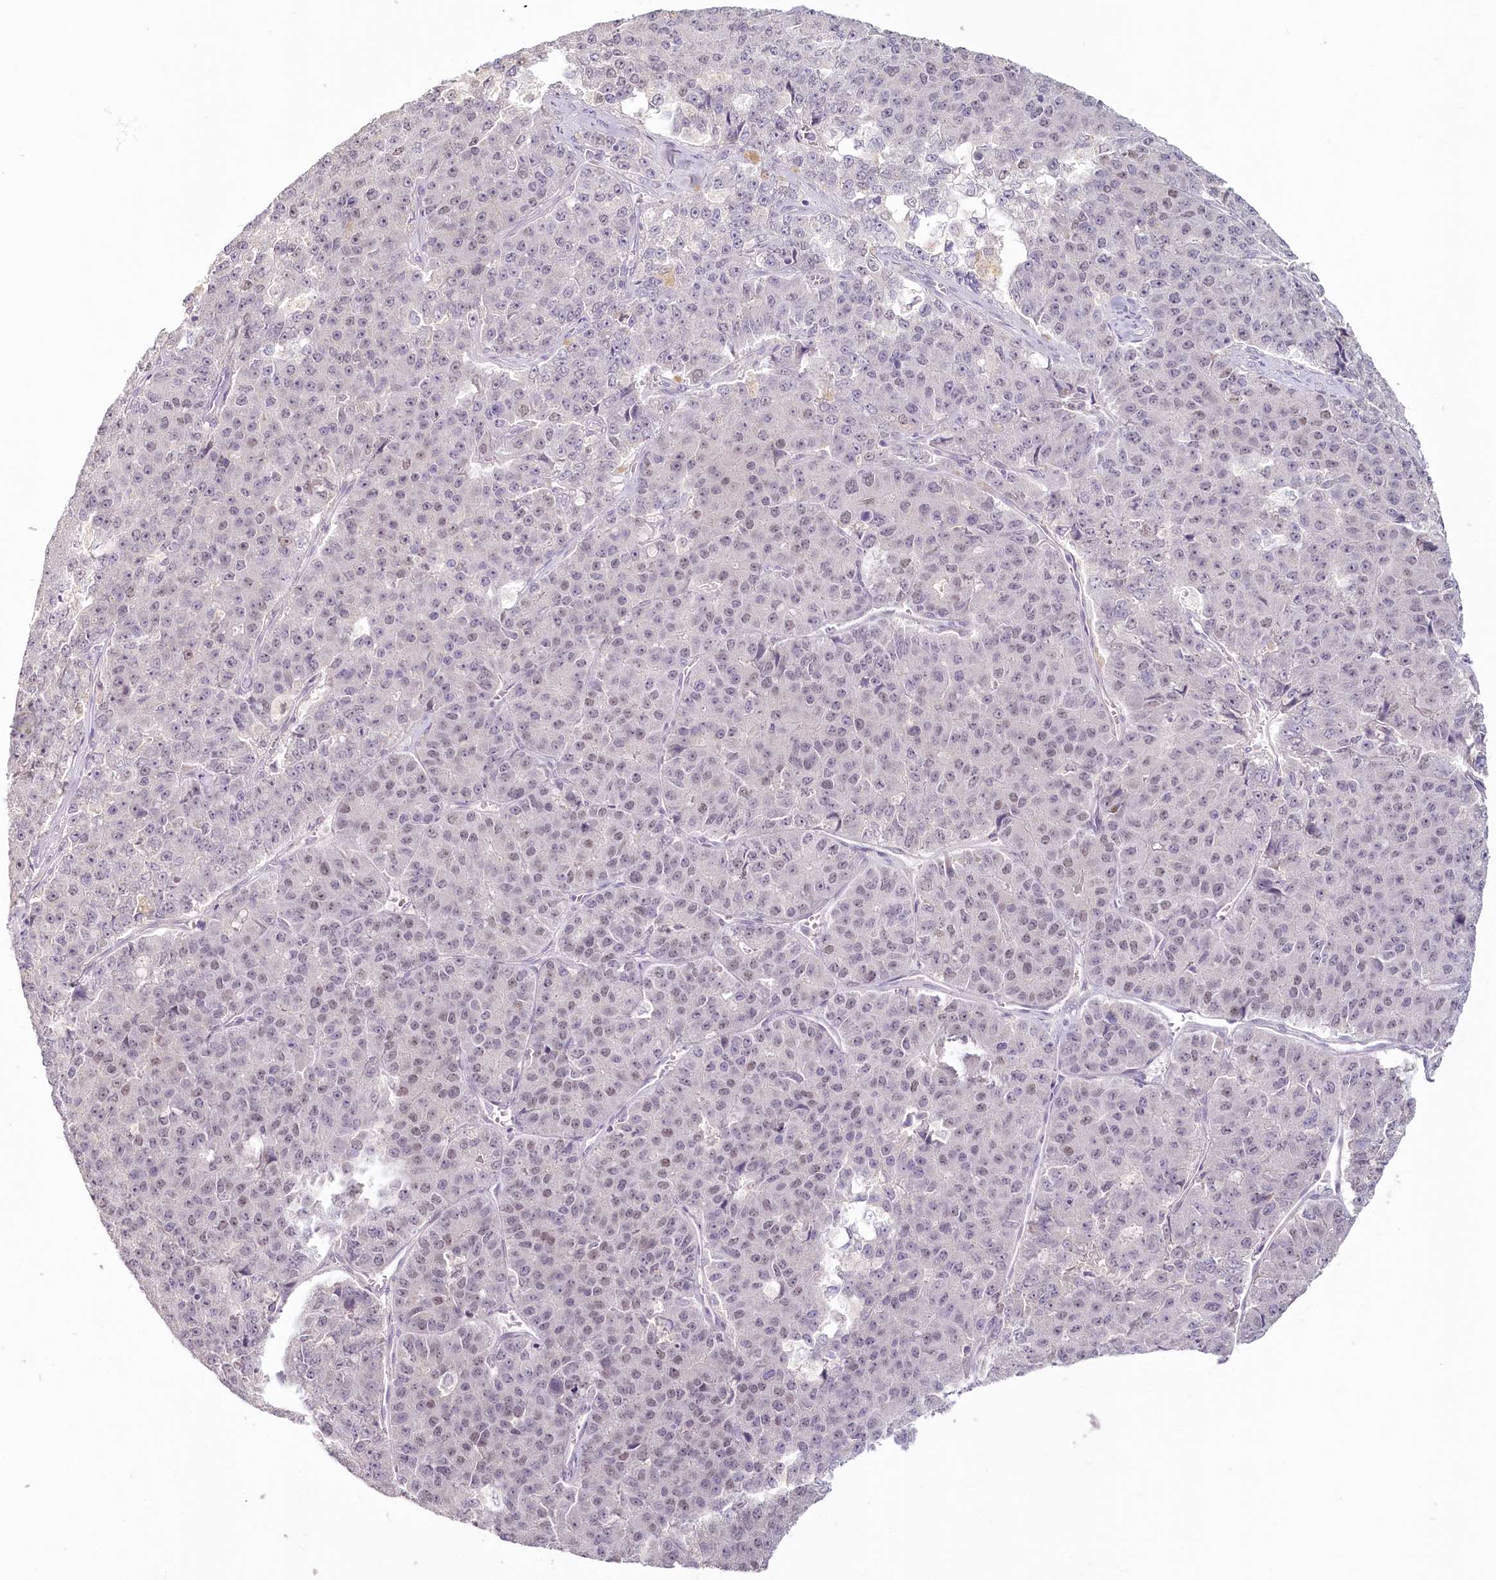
{"staining": {"intensity": "weak", "quantity": "25%-75%", "location": "nuclear"}, "tissue": "pancreatic cancer", "cell_type": "Tumor cells", "image_type": "cancer", "snomed": [{"axis": "morphology", "description": "Adenocarcinoma, NOS"}, {"axis": "topography", "description": "Pancreas"}], "caption": "An immunohistochemistry (IHC) micrograph of tumor tissue is shown. Protein staining in brown highlights weak nuclear positivity in adenocarcinoma (pancreatic) within tumor cells.", "gene": "USP11", "patient": {"sex": "male", "age": 50}}